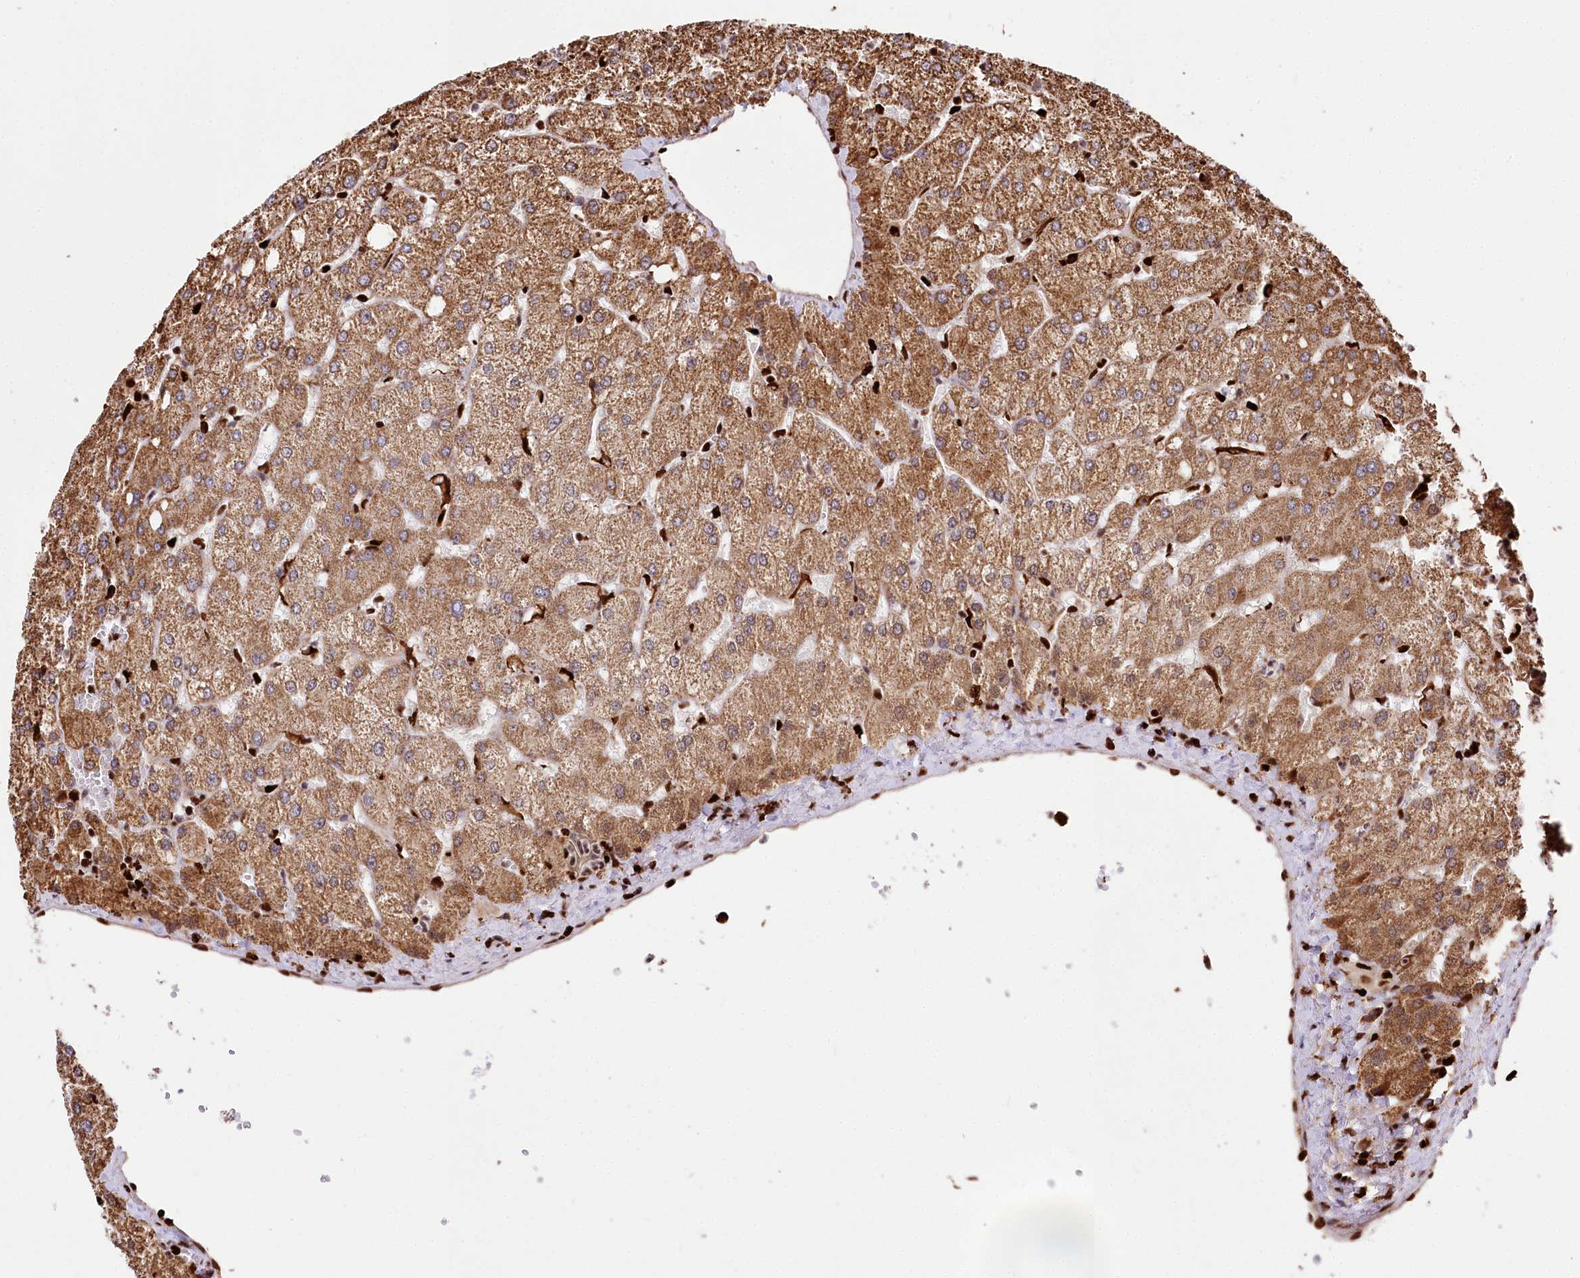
{"staining": {"intensity": "negative", "quantity": "none", "location": "none"}, "tissue": "liver", "cell_type": "Cholangiocytes", "image_type": "normal", "snomed": [{"axis": "morphology", "description": "Normal tissue, NOS"}, {"axis": "topography", "description": "Liver"}], "caption": "A high-resolution micrograph shows immunohistochemistry staining of unremarkable liver, which shows no significant staining in cholangiocytes.", "gene": "FIGN", "patient": {"sex": "female", "age": 54}}